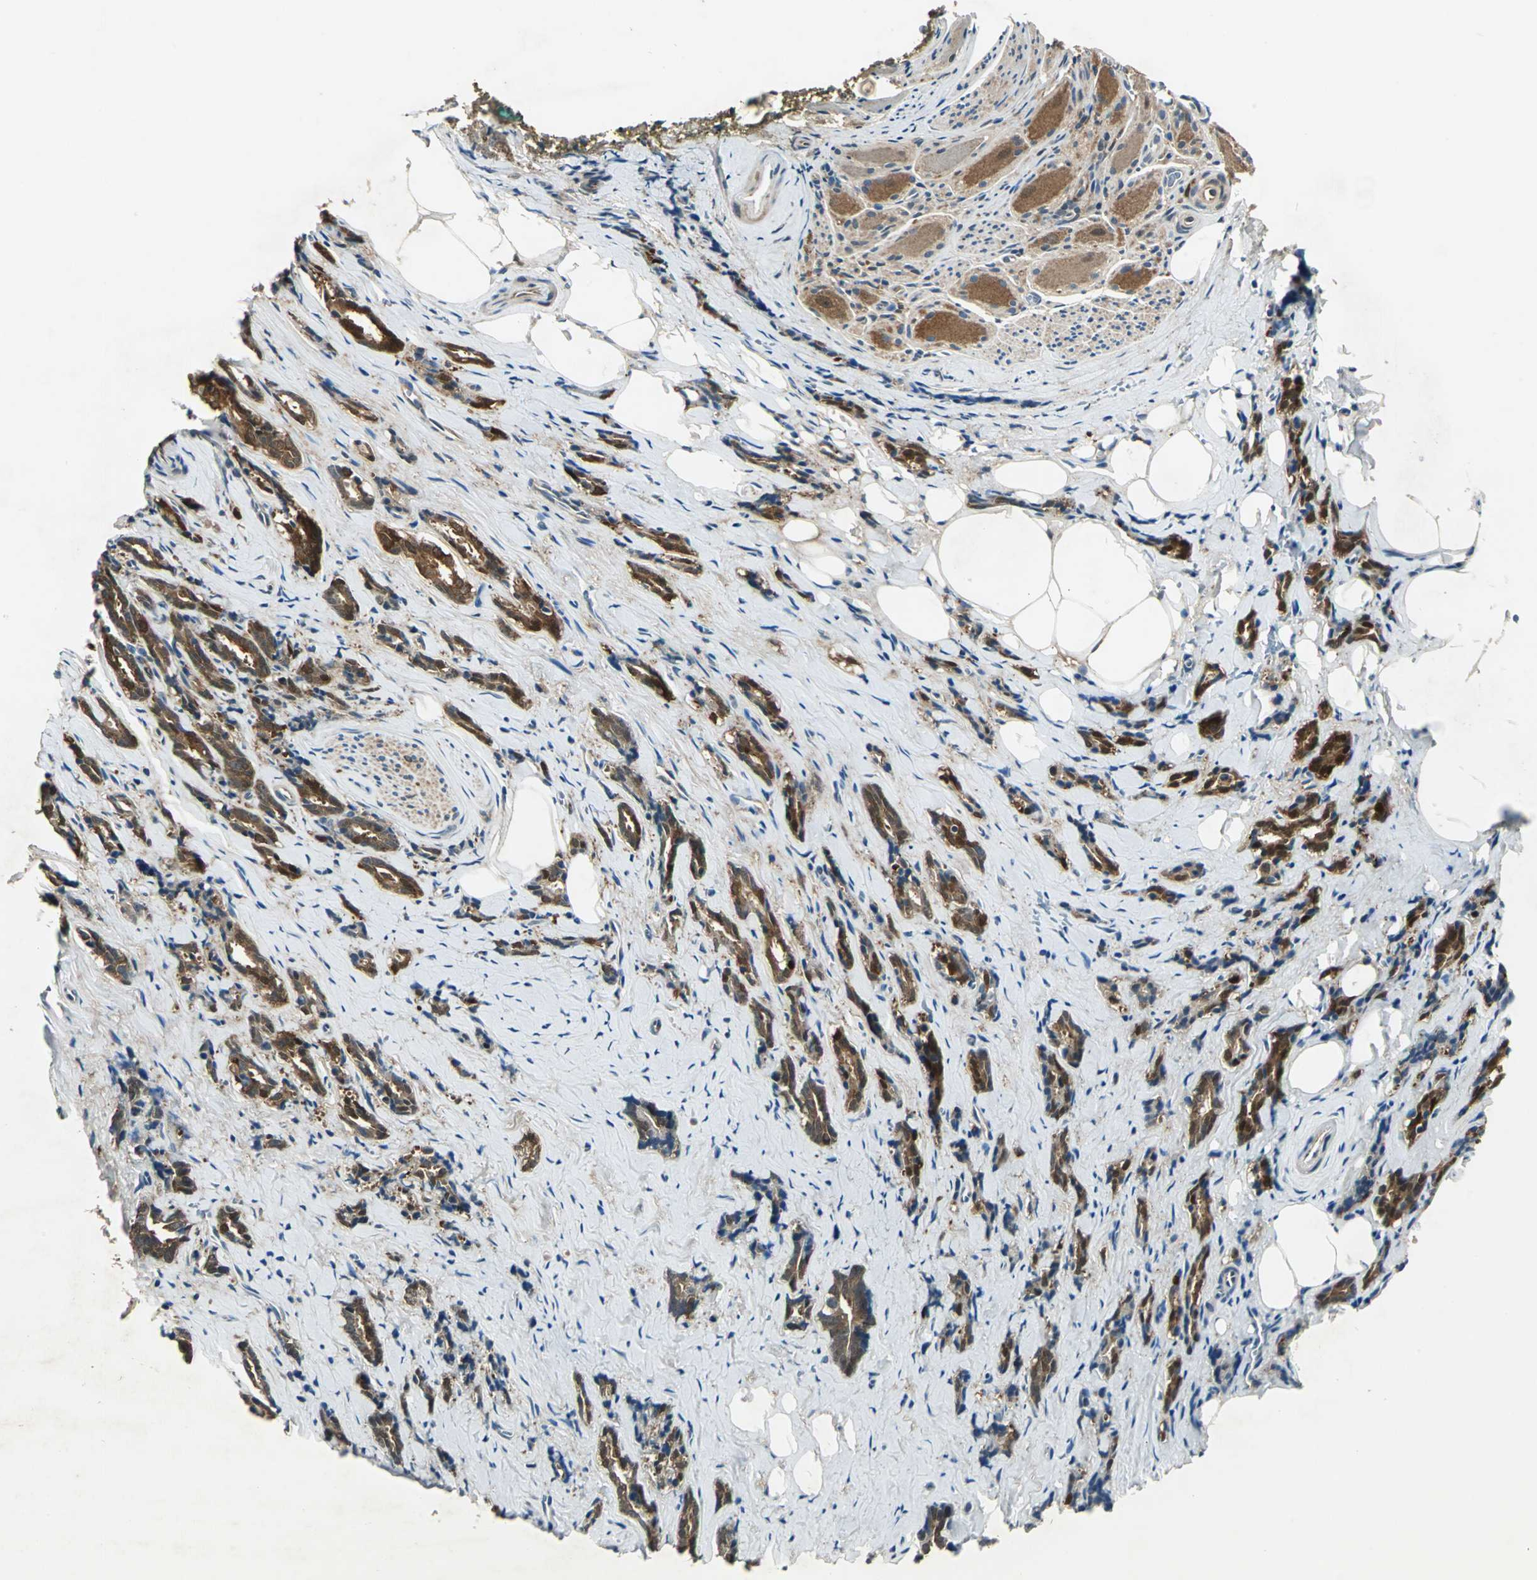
{"staining": {"intensity": "strong", "quantity": ">75%", "location": "cytoplasmic/membranous,nuclear"}, "tissue": "prostate cancer", "cell_type": "Tumor cells", "image_type": "cancer", "snomed": [{"axis": "morphology", "description": "Adenocarcinoma, High grade"}, {"axis": "topography", "description": "Prostate"}], "caption": "Prostate adenocarcinoma (high-grade) stained for a protein (brown) exhibits strong cytoplasmic/membranous and nuclear positive positivity in approximately >75% of tumor cells.", "gene": "RRM2B", "patient": {"sex": "male", "age": 67}}